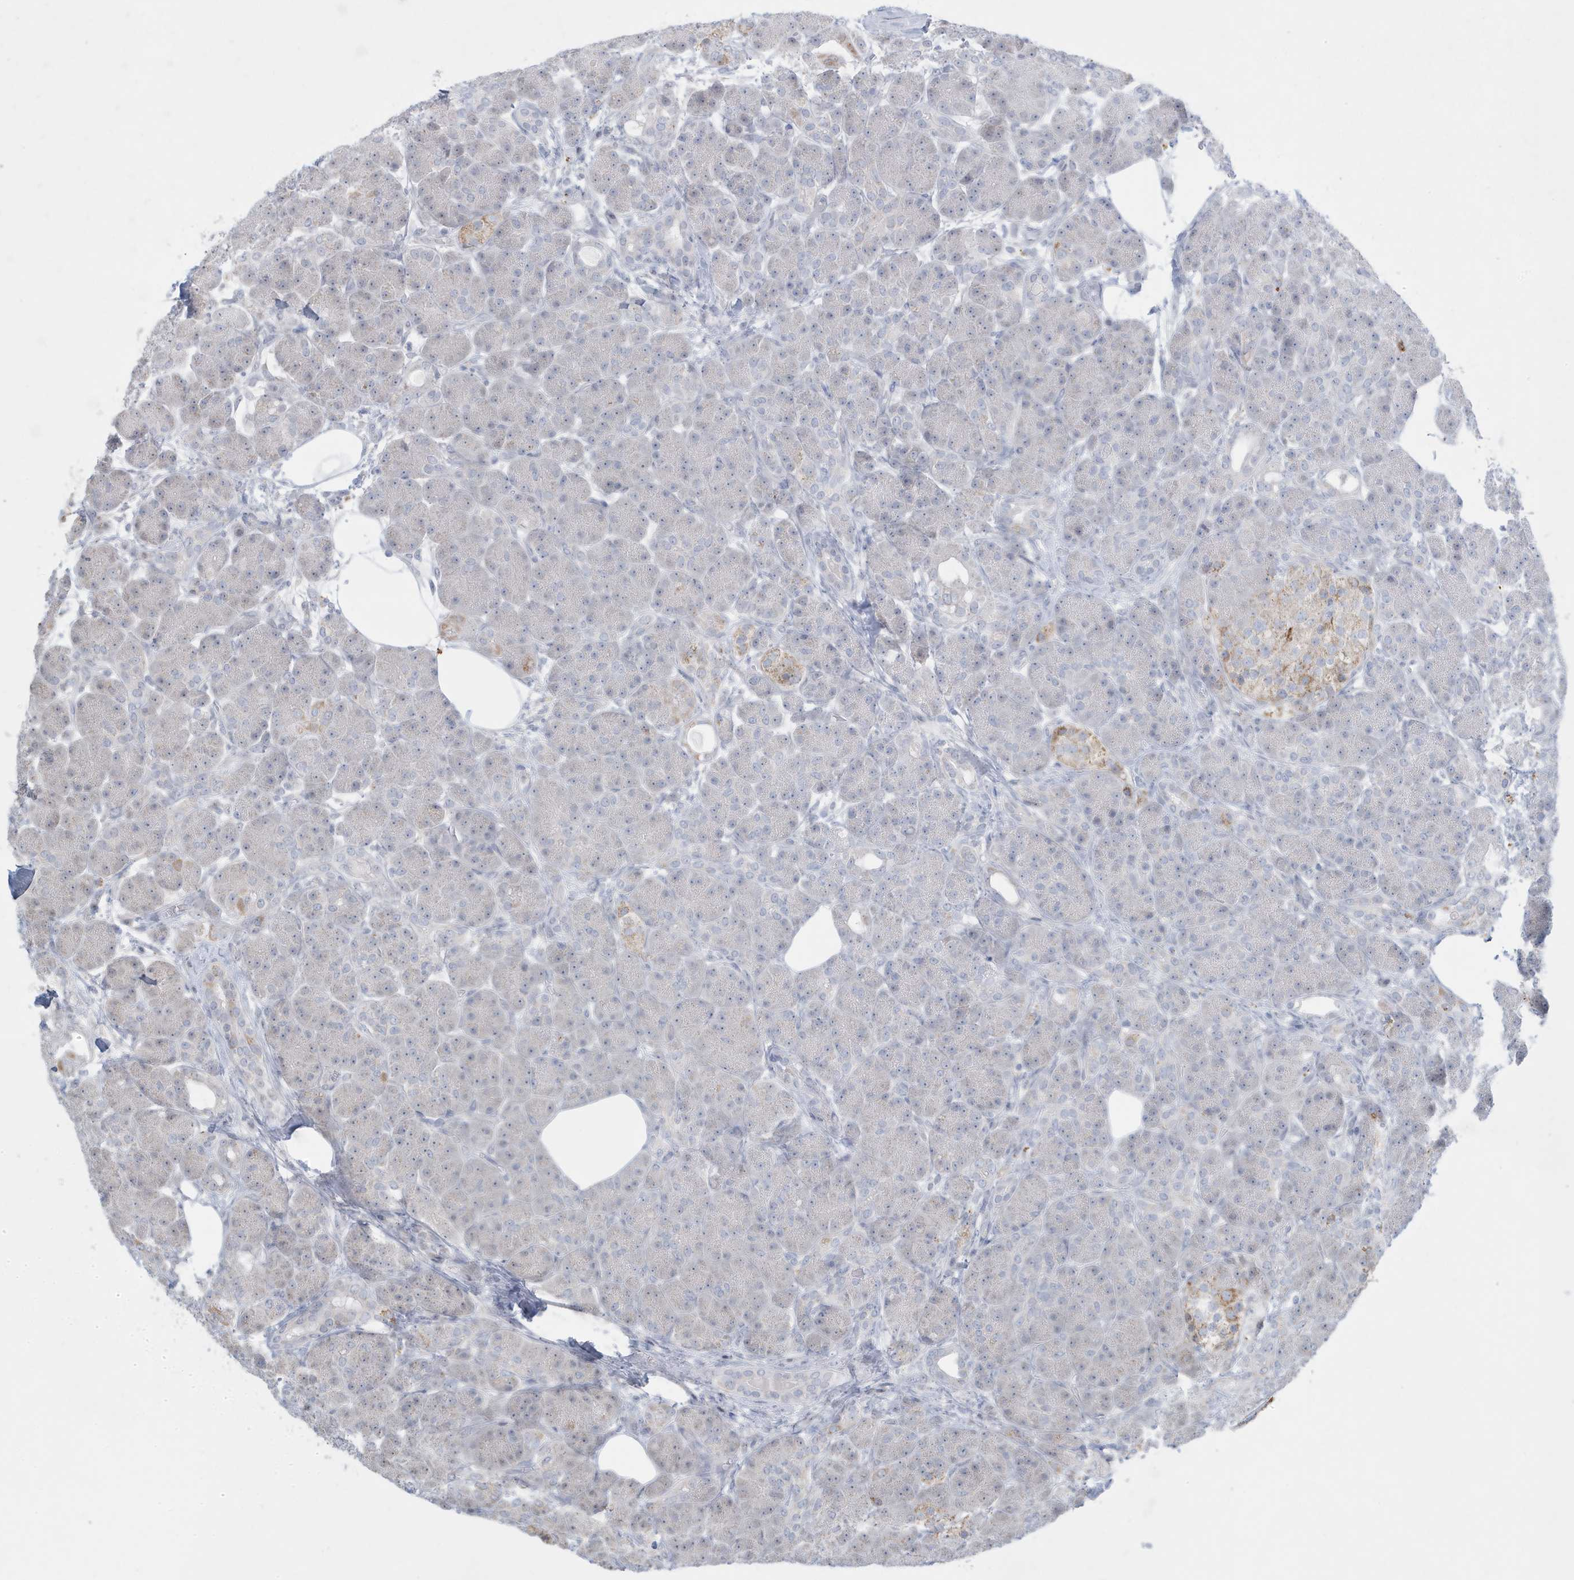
{"staining": {"intensity": "negative", "quantity": "none", "location": "none"}, "tissue": "pancreas", "cell_type": "Exocrine glandular cells", "image_type": "normal", "snomed": [{"axis": "morphology", "description": "Normal tissue, NOS"}, {"axis": "topography", "description": "Pancreas"}], "caption": "This is an immunohistochemistry photomicrograph of unremarkable pancreas. There is no staining in exocrine glandular cells.", "gene": "FNDC1", "patient": {"sex": "male", "age": 63}}